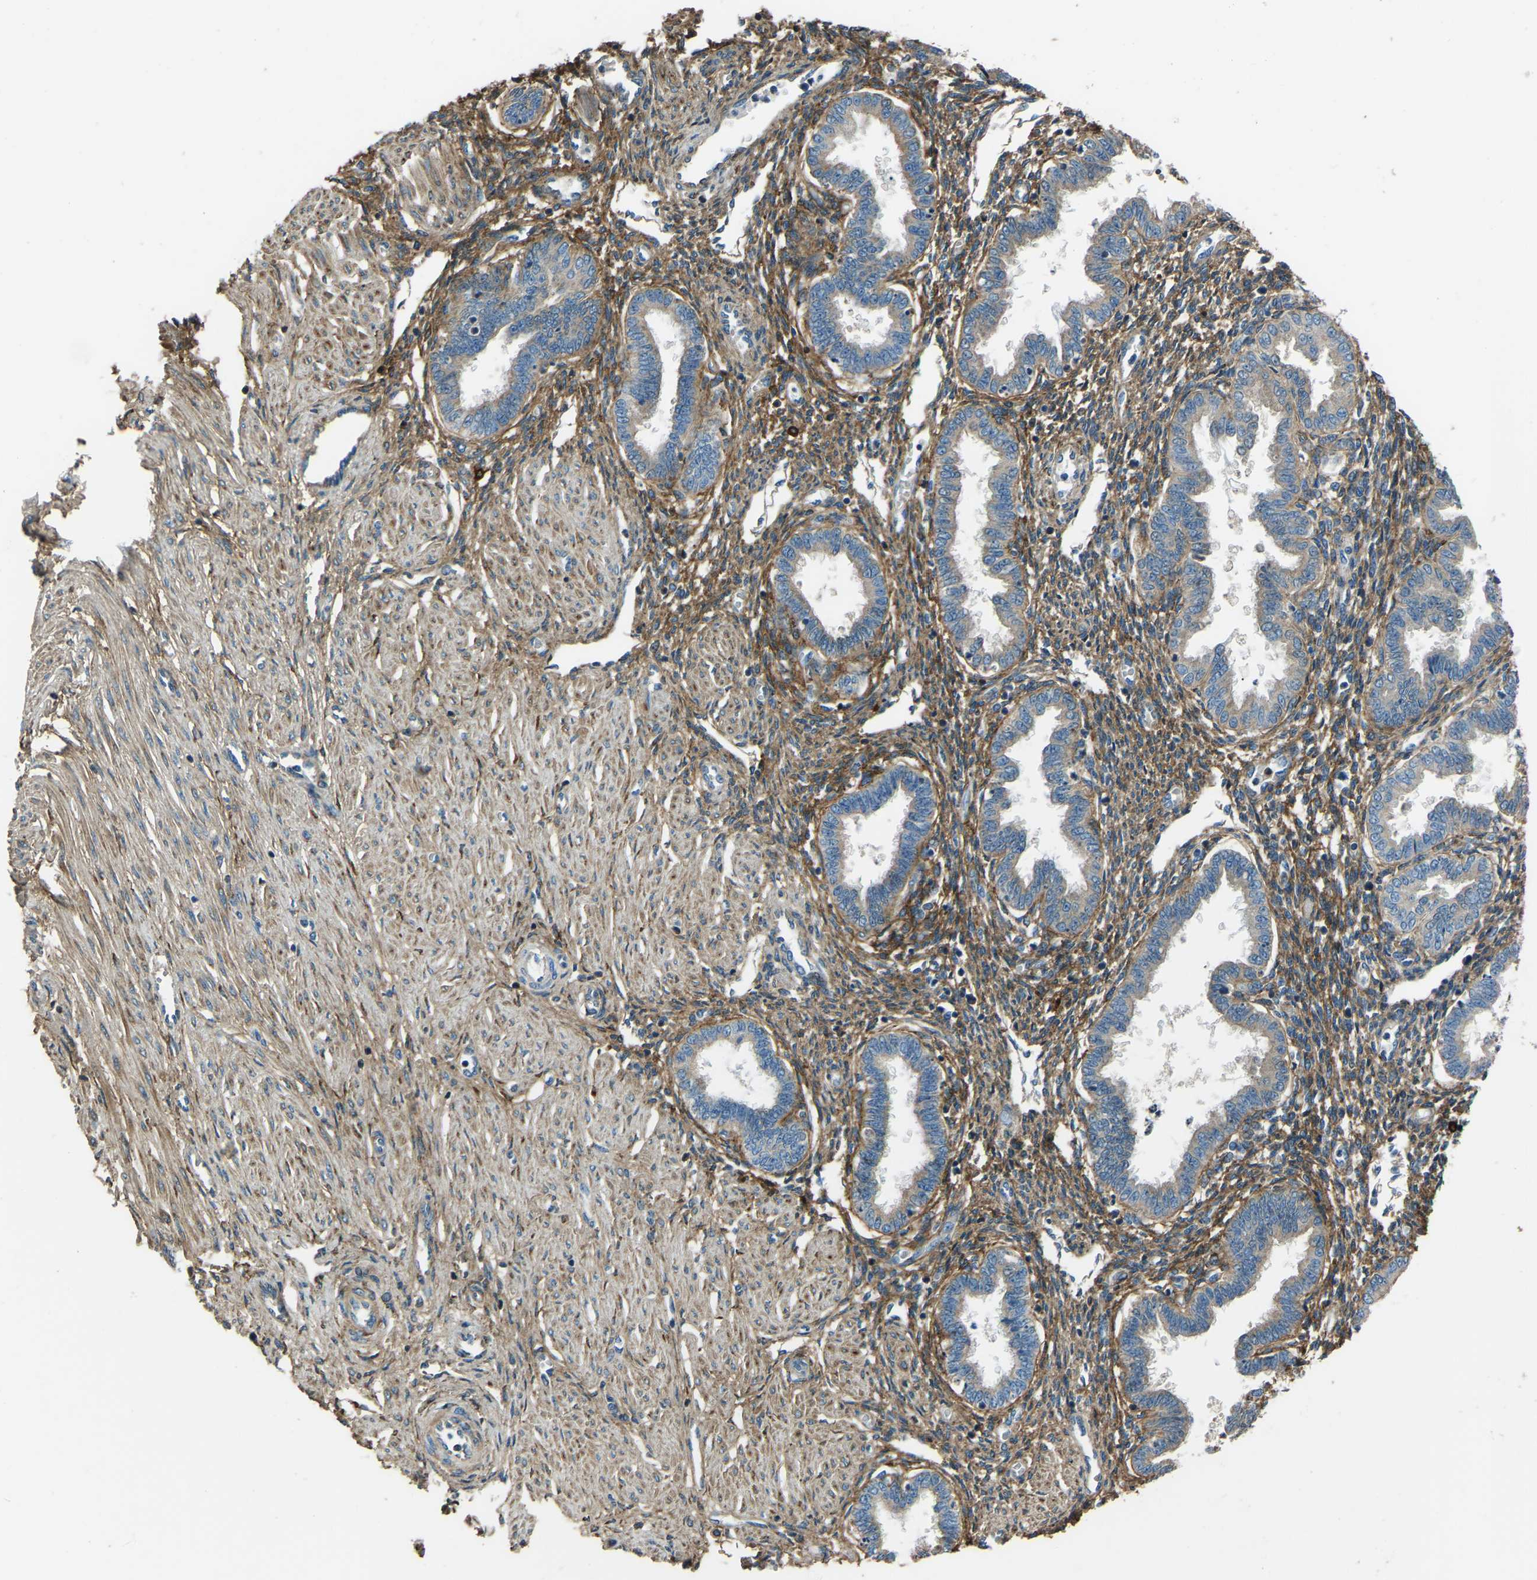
{"staining": {"intensity": "moderate", "quantity": "25%-75%", "location": "cytoplasmic/membranous"}, "tissue": "endometrium", "cell_type": "Cells in endometrial stroma", "image_type": "normal", "snomed": [{"axis": "morphology", "description": "Normal tissue, NOS"}, {"axis": "topography", "description": "Endometrium"}], "caption": "Benign endometrium exhibits moderate cytoplasmic/membranous positivity in about 25%-75% of cells in endometrial stroma, visualized by immunohistochemistry. The protein is stained brown, and the nuclei are stained in blue (DAB IHC with brightfield microscopy, high magnification).", "gene": "COL3A1", "patient": {"sex": "female", "age": 33}}